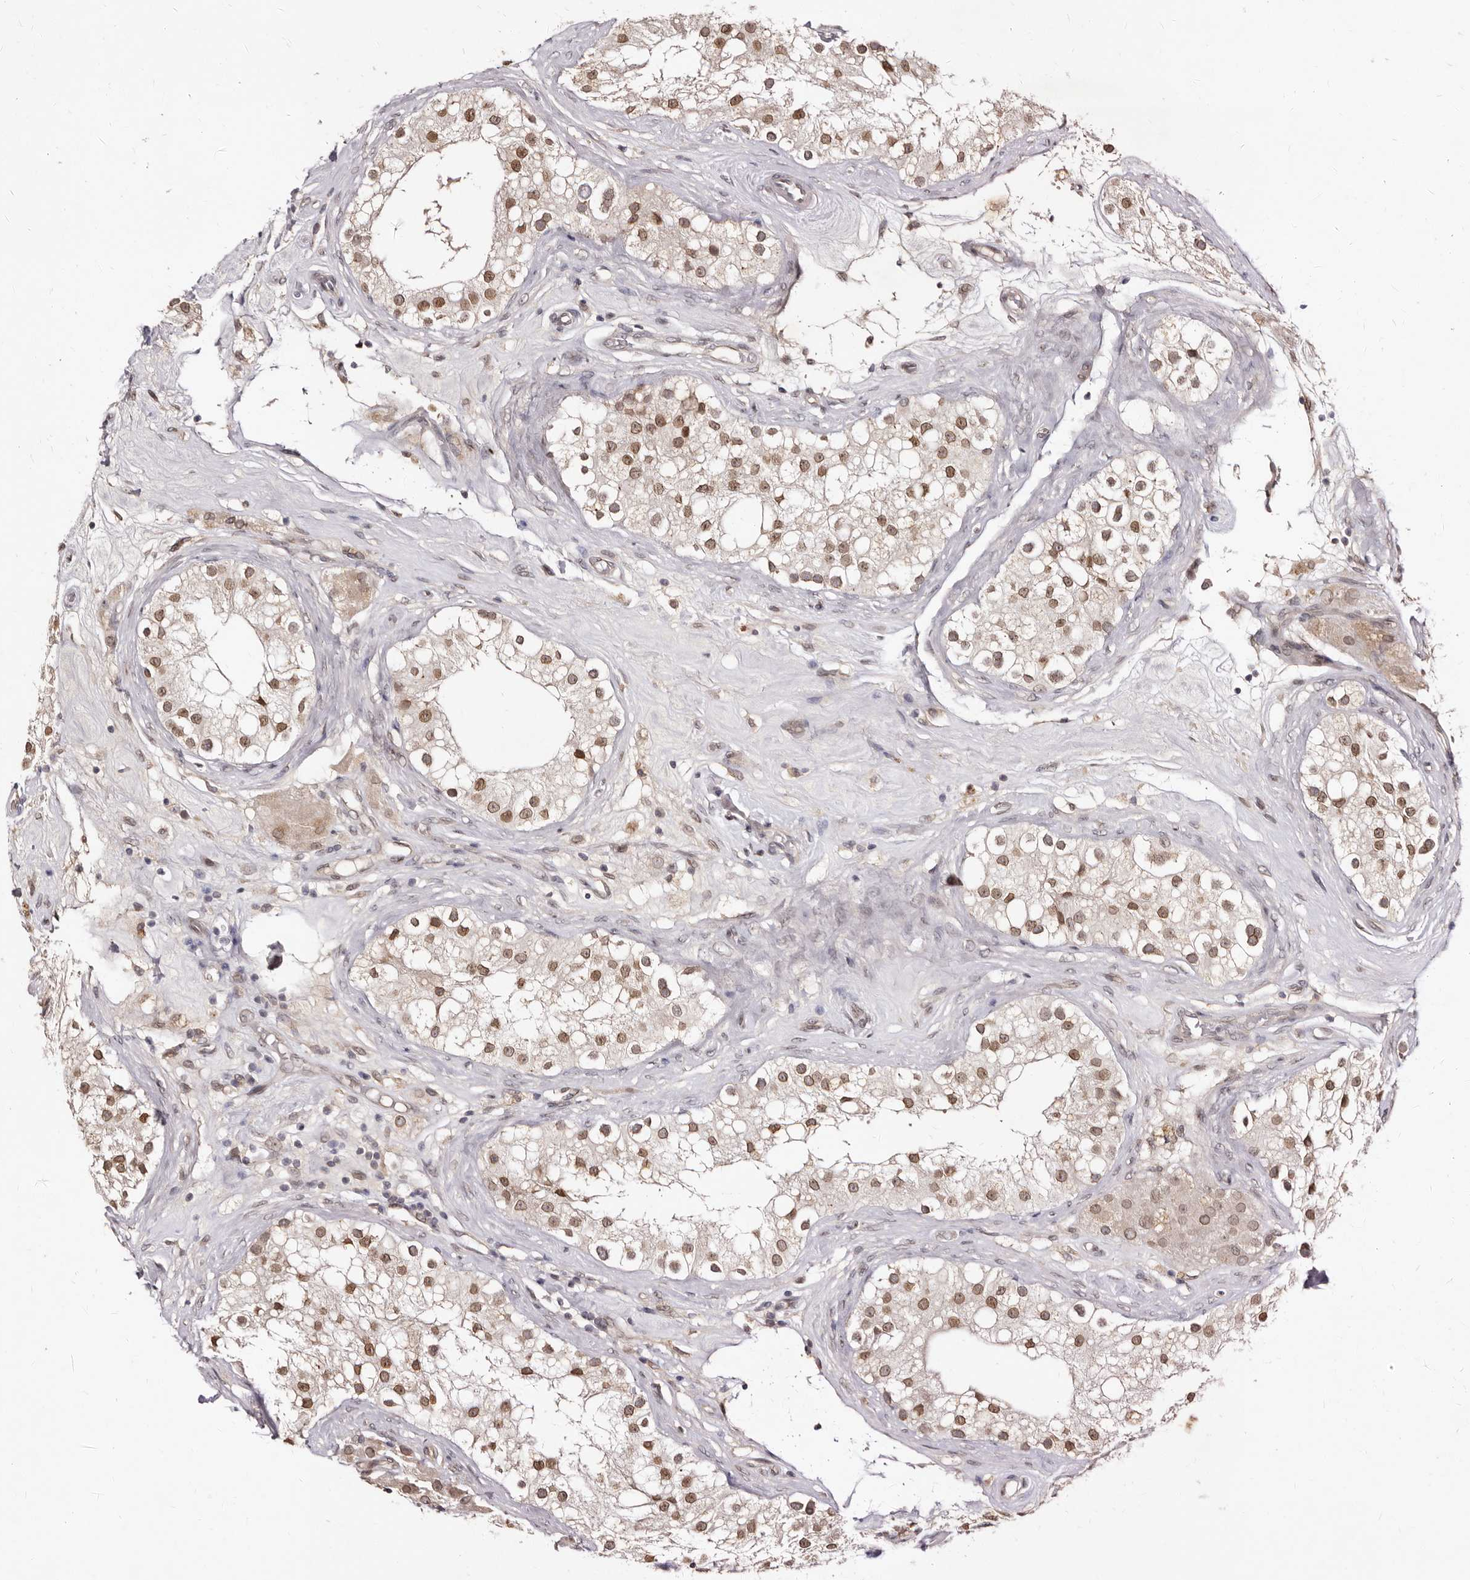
{"staining": {"intensity": "moderate", "quantity": ">75%", "location": "nuclear"}, "tissue": "testis", "cell_type": "Cells in seminiferous ducts", "image_type": "normal", "snomed": [{"axis": "morphology", "description": "Normal tissue, NOS"}, {"axis": "topography", "description": "Testis"}], "caption": "This image displays immunohistochemistry staining of benign testis, with medium moderate nuclear staining in about >75% of cells in seminiferous ducts.", "gene": "LCORL", "patient": {"sex": "male", "age": 84}}